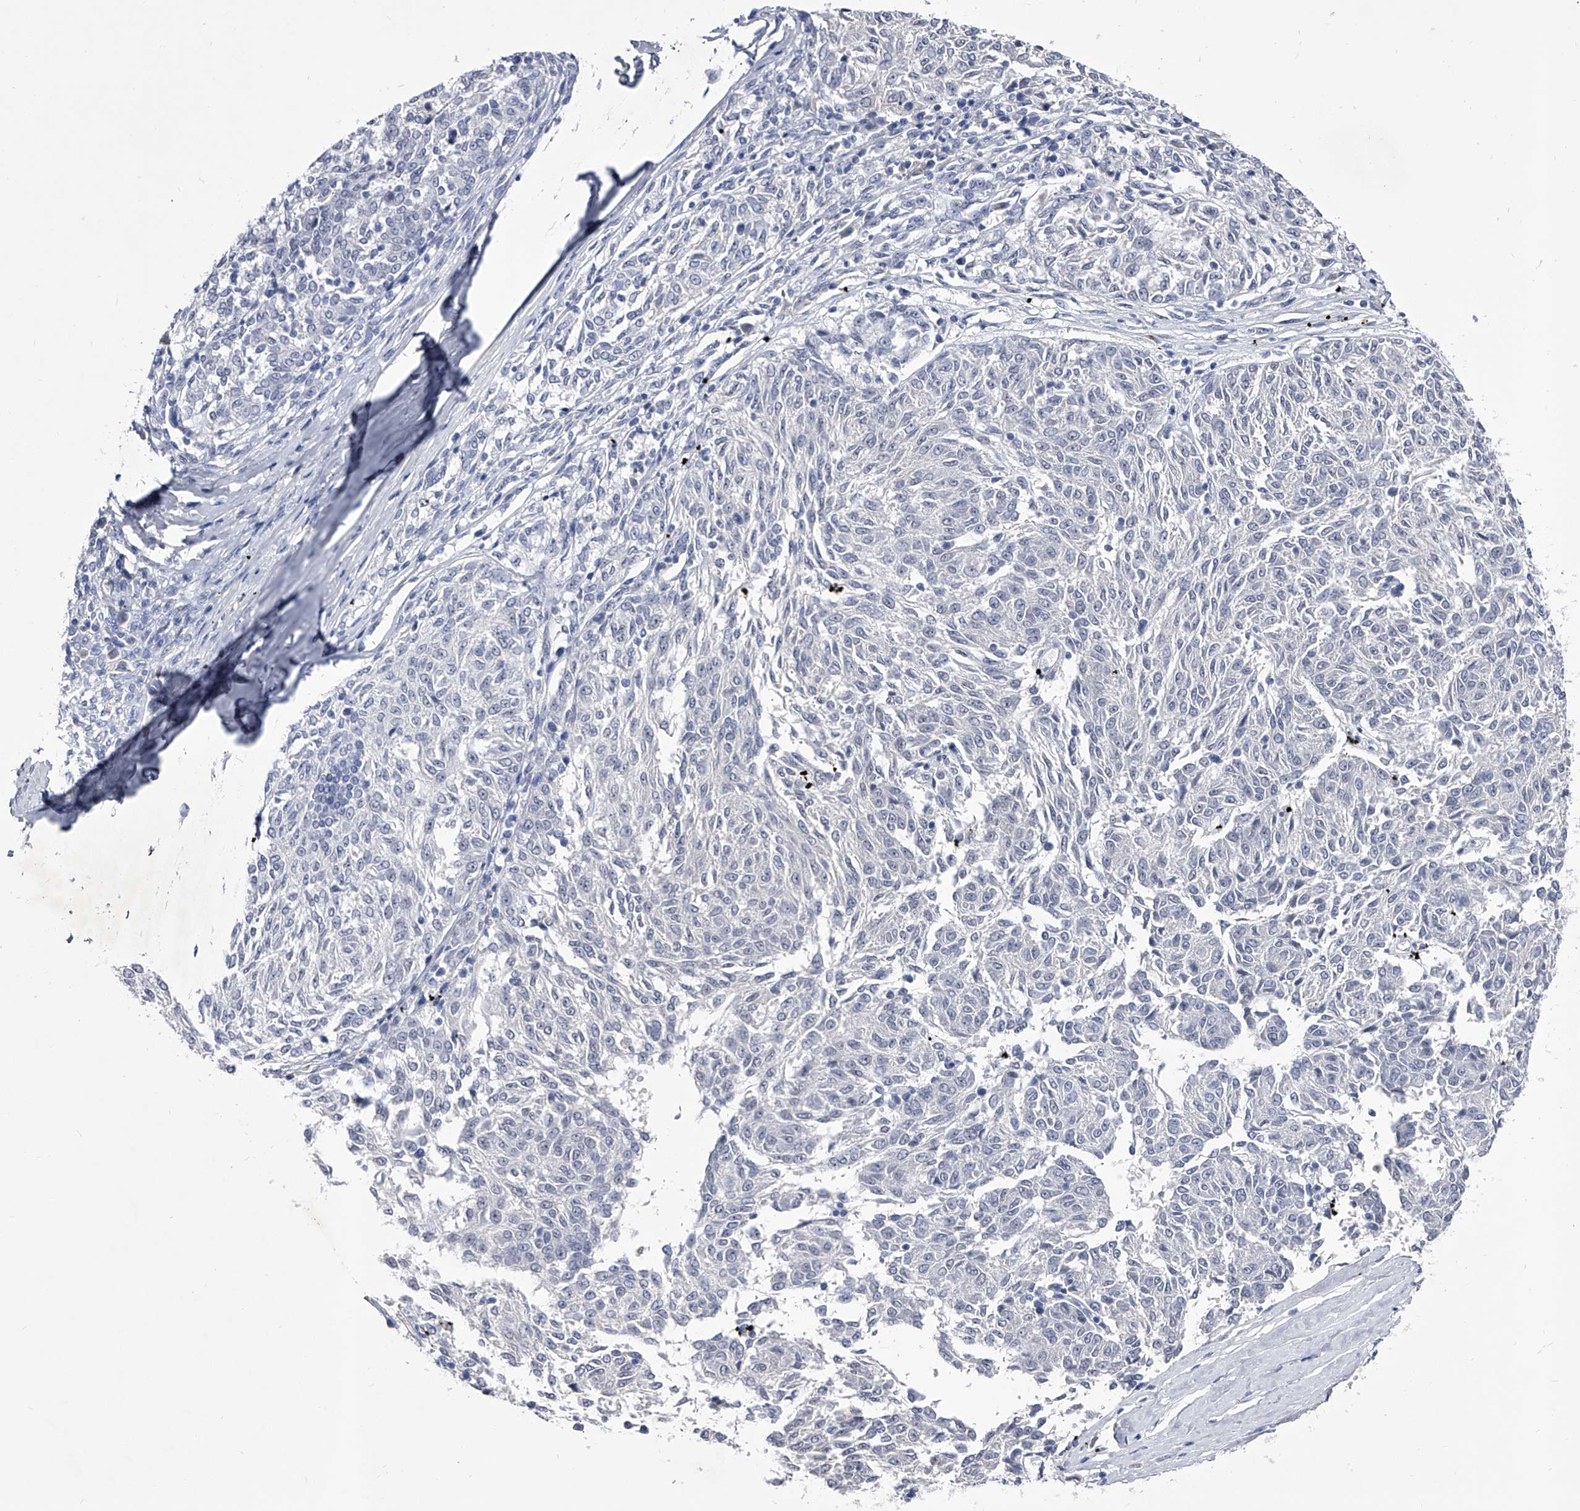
{"staining": {"intensity": "negative", "quantity": "none", "location": "none"}, "tissue": "melanoma", "cell_type": "Tumor cells", "image_type": "cancer", "snomed": [{"axis": "morphology", "description": "Malignant melanoma, NOS"}, {"axis": "topography", "description": "Skin"}], "caption": "This is a micrograph of immunohistochemistry staining of melanoma, which shows no expression in tumor cells. (Immunohistochemistry, brightfield microscopy, high magnification).", "gene": "CRISP2", "patient": {"sex": "female", "age": 72}}